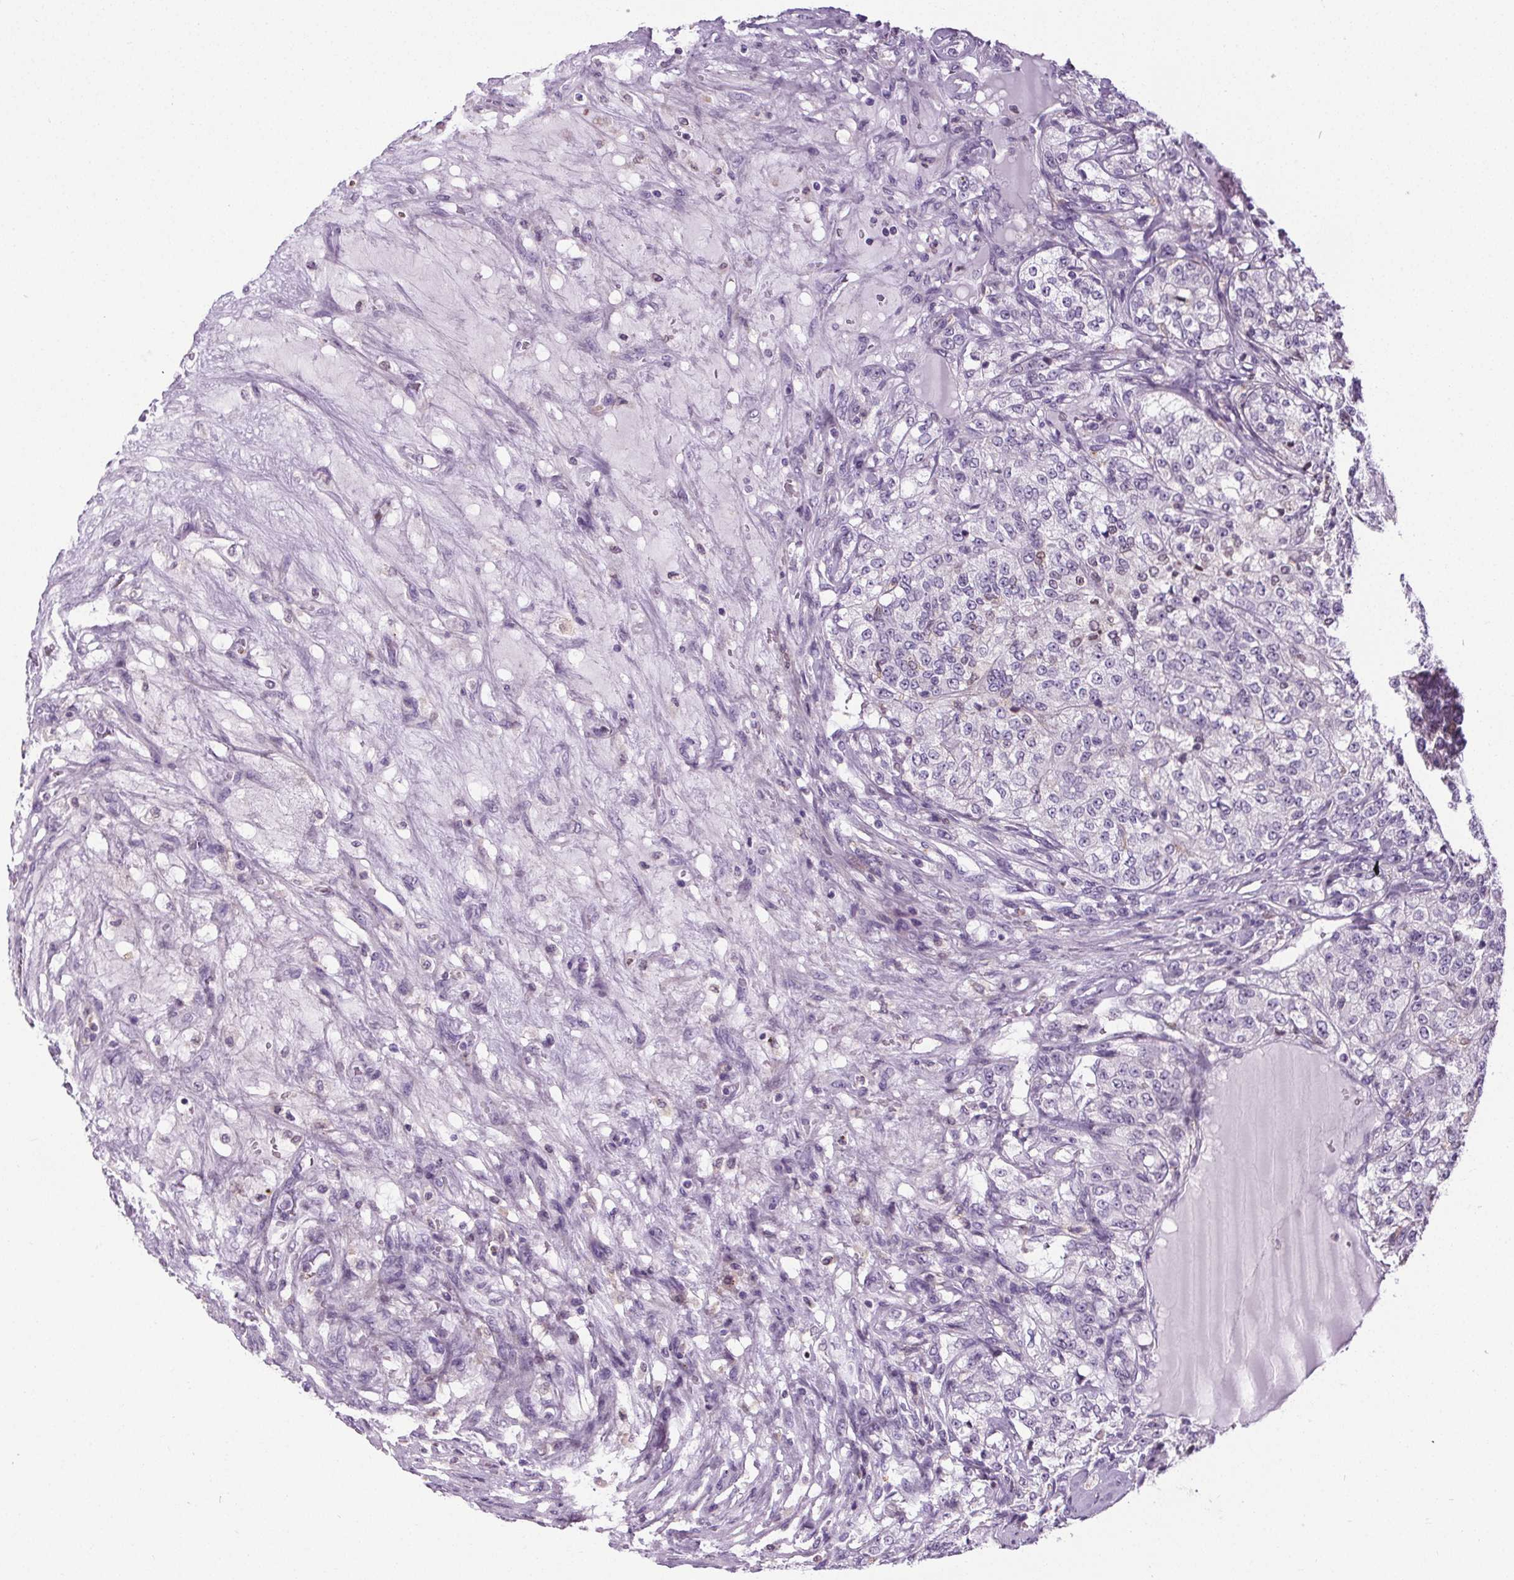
{"staining": {"intensity": "negative", "quantity": "none", "location": "none"}, "tissue": "renal cancer", "cell_type": "Tumor cells", "image_type": "cancer", "snomed": [{"axis": "morphology", "description": "Adenocarcinoma, NOS"}, {"axis": "topography", "description": "Kidney"}], "caption": "High magnification brightfield microscopy of renal cancer (adenocarcinoma) stained with DAB (brown) and counterstained with hematoxylin (blue): tumor cells show no significant expression.", "gene": "TMEM240", "patient": {"sex": "female", "age": 63}}